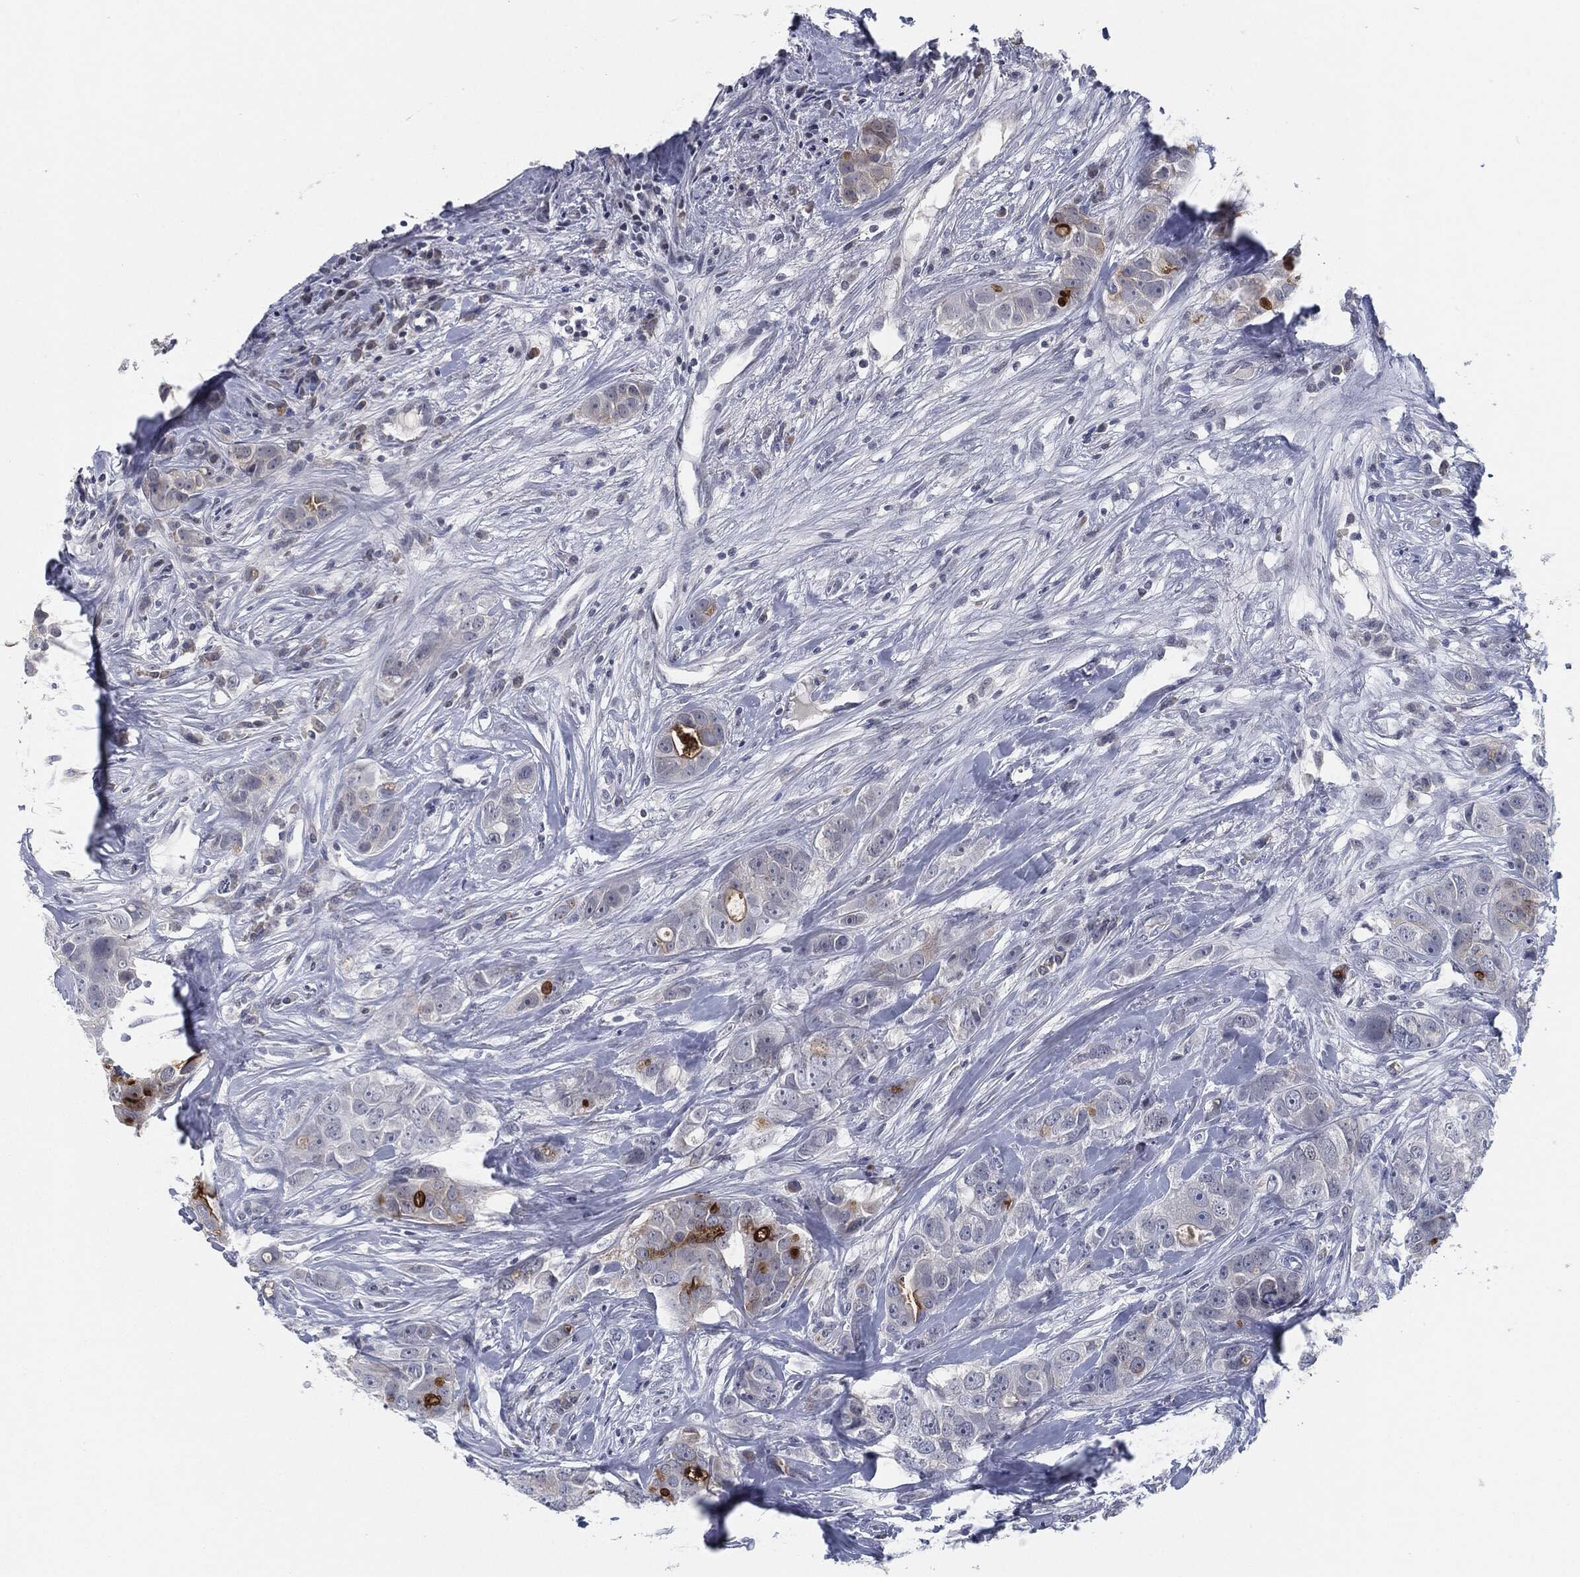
{"staining": {"intensity": "strong", "quantity": "<25%", "location": "cytoplasmic/membranous"}, "tissue": "breast cancer", "cell_type": "Tumor cells", "image_type": "cancer", "snomed": [{"axis": "morphology", "description": "Duct carcinoma"}, {"axis": "topography", "description": "Breast"}], "caption": "This micrograph exhibits IHC staining of human infiltrating ductal carcinoma (breast), with medium strong cytoplasmic/membranous staining in approximately <25% of tumor cells.", "gene": "PROM1", "patient": {"sex": "female", "age": 43}}